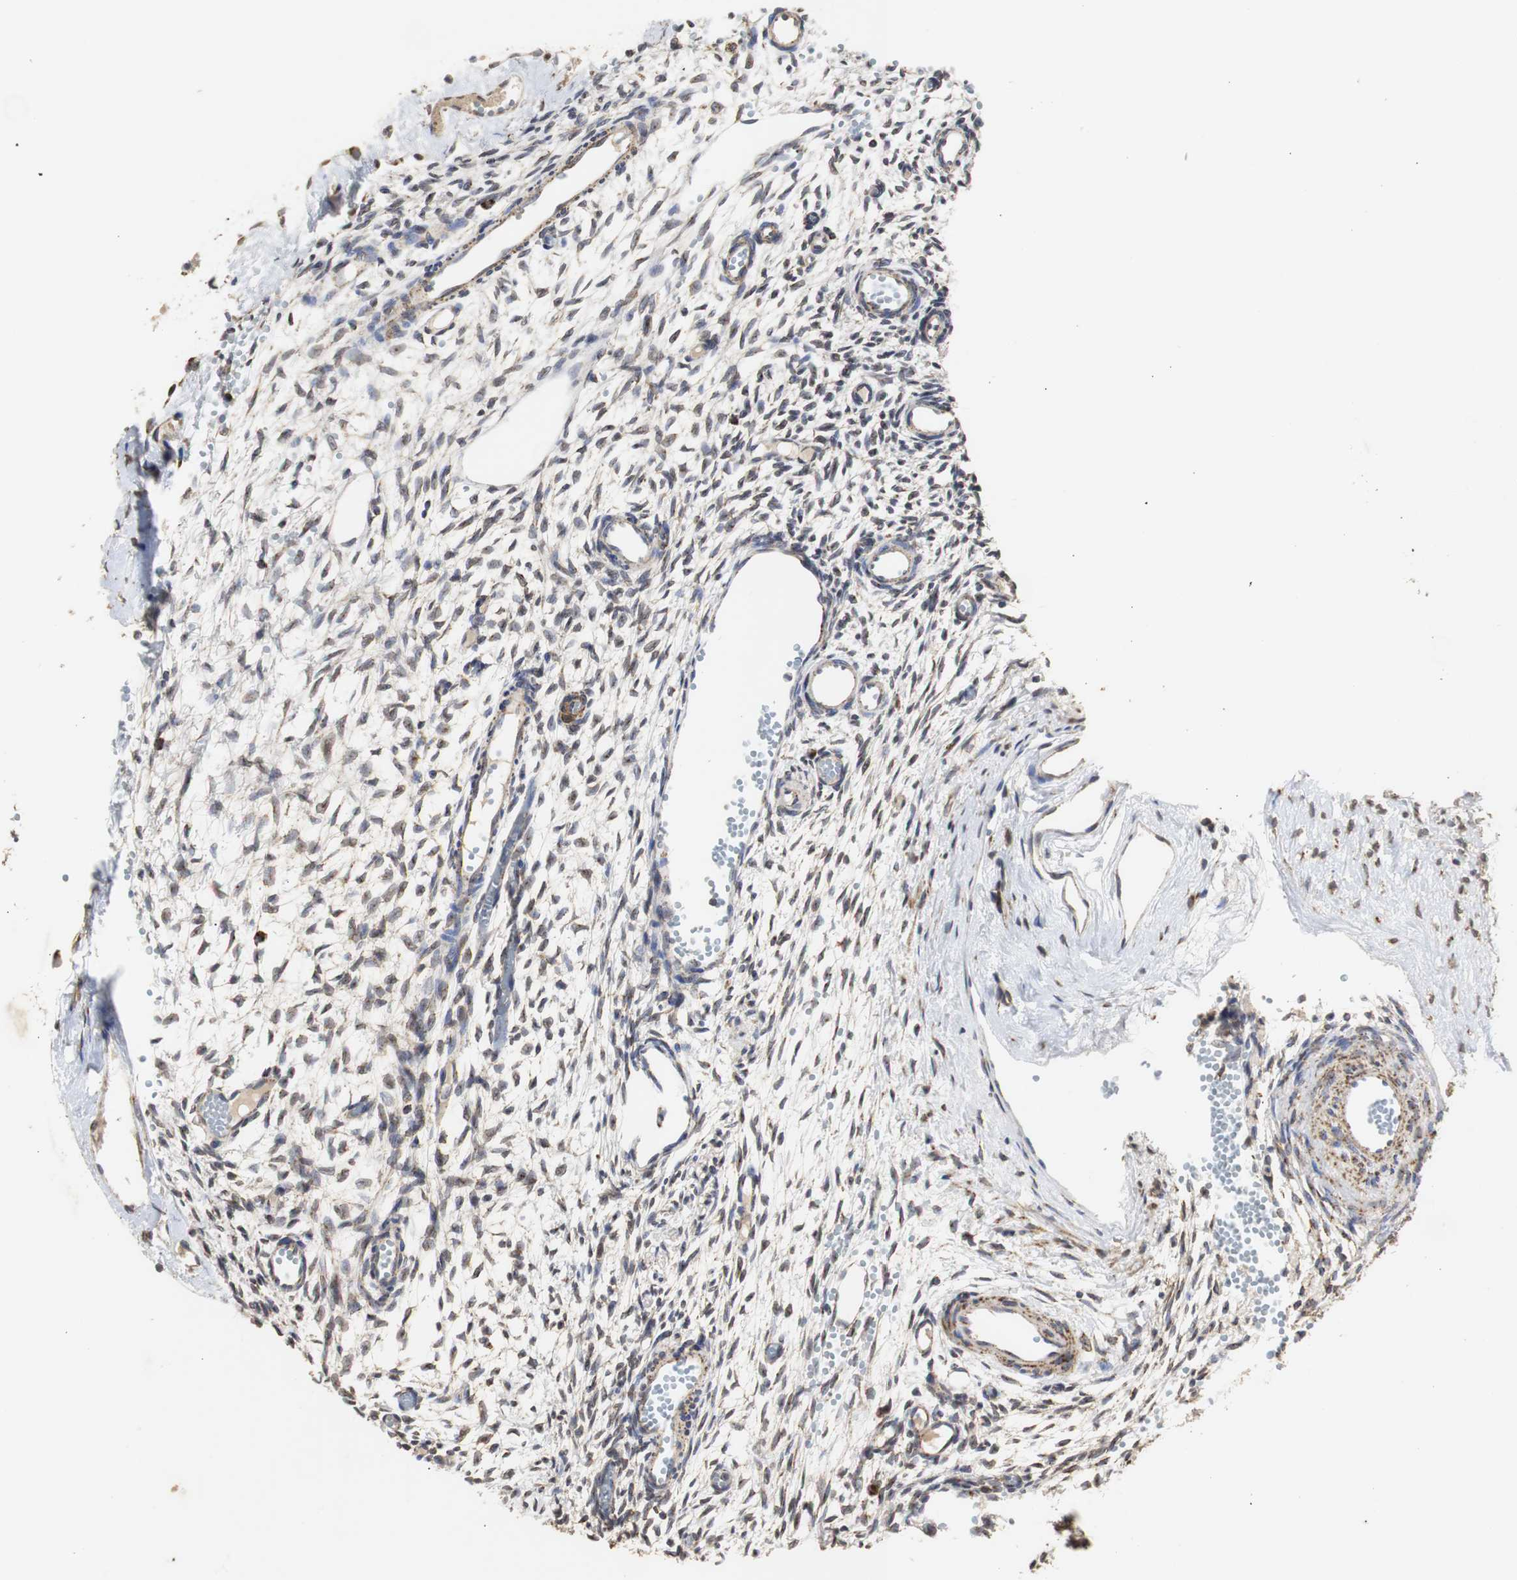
{"staining": {"intensity": "moderate", "quantity": "25%-75%", "location": "cytoplasmic/membranous"}, "tissue": "ovary", "cell_type": "Ovarian stroma cells", "image_type": "normal", "snomed": [{"axis": "morphology", "description": "Normal tissue, NOS"}, {"axis": "topography", "description": "Ovary"}], "caption": "Immunohistochemistry (IHC) histopathology image of normal ovary: ovary stained using immunohistochemistry (IHC) reveals medium levels of moderate protein expression localized specifically in the cytoplasmic/membranous of ovarian stroma cells, appearing as a cytoplasmic/membranous brown color.", "gene": "HSD17B10", "patient": {"sex": "female", "age": 35}}